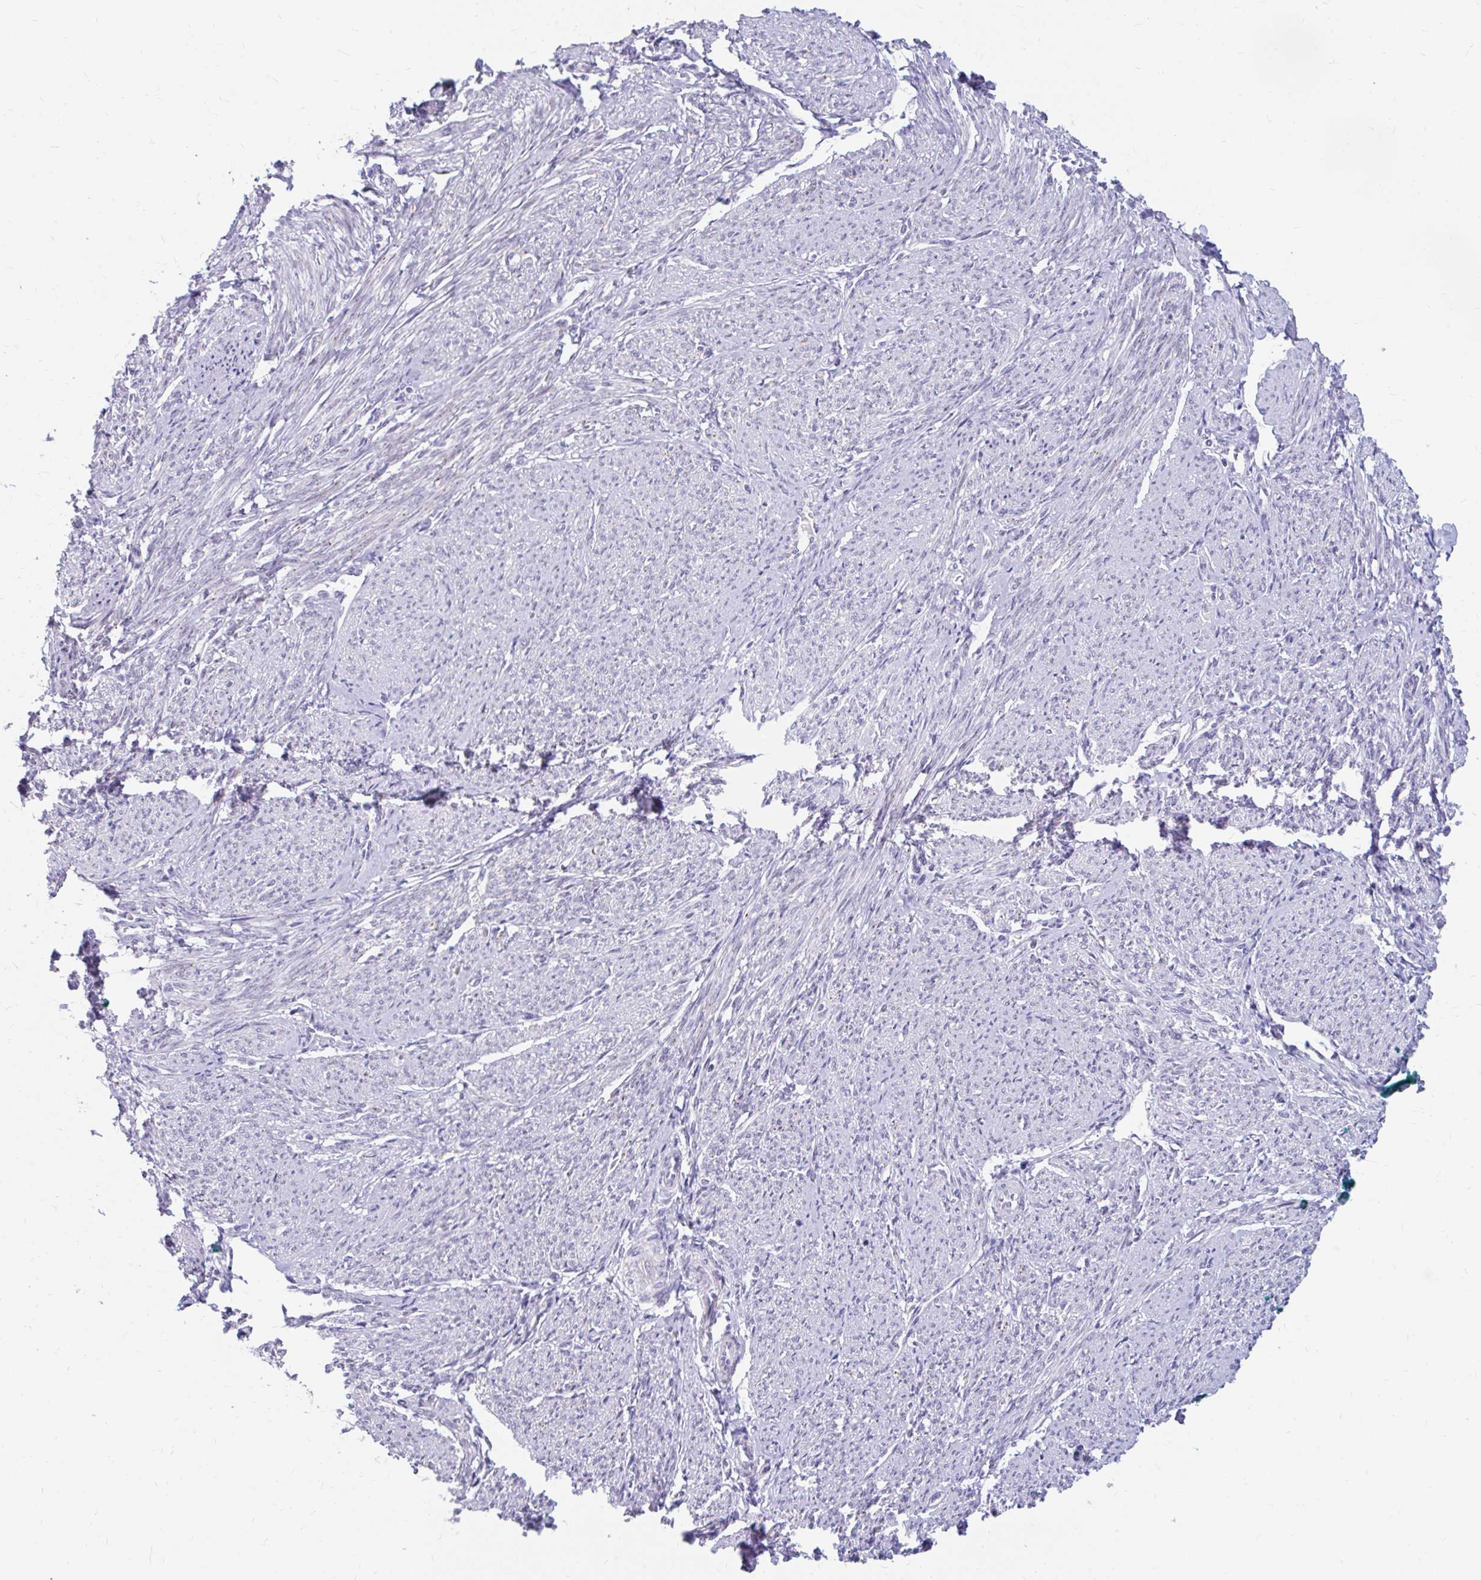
{"staining": {"intensity": "negative", "quantity": "none", "location": "none"}, "tissue": "smooth muscle", "cell_type": "Smooth muscle cells", "image_type": "normal", "snomed": [{"axis": "morphology", "description": "Normal tissue, NOS"}, {"axis": "topography", "description": "Smooth muscle"}], "caption": "An IHC histopathology image of unremarkable smooth muscle is shown. There is no staining in smooth muscle cells of smooth muscle. Brightfield microscopy of IHC stained with DAB (3,3'-diaminobenzidine) (brown) and hematoxylin (blue), captured at high magnification.", "gene": "RGS16", "patient": {"sex": "female", "age": 65}}